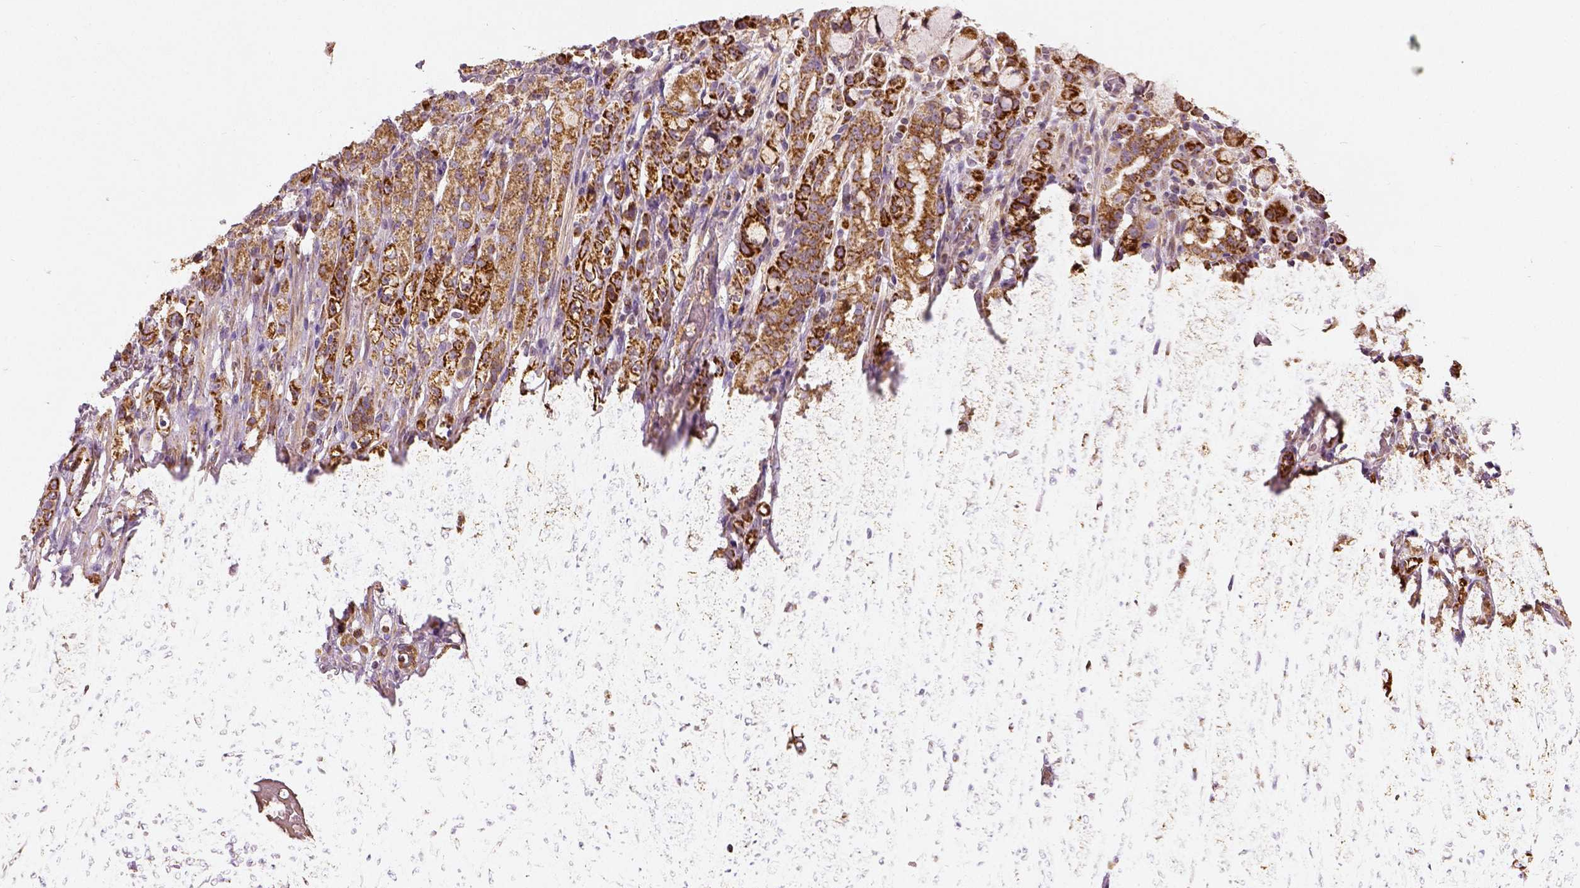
{"staining": {"intensity": "strong", "quantity": ">75%", "location": "cytoplasmic/membranous"}, "tissue": "stomach cancer", "cell_type": "Tumor cells", "image_type": "cancer", "snomed": [{"axis": "morphology", "description": "Adenocarcinoma, NOS"}, {"axis": "topography", "description": "Stomach"}], "caption": "Immunohistochemical staining of human stomach cancer (adenocarcinoma) demonstrates strong cytoplasmic/membranous protein positivity in about >75% of tumor cells.", "gene": "PGAM5", "patient": {"sex": "female", "age": 65}}